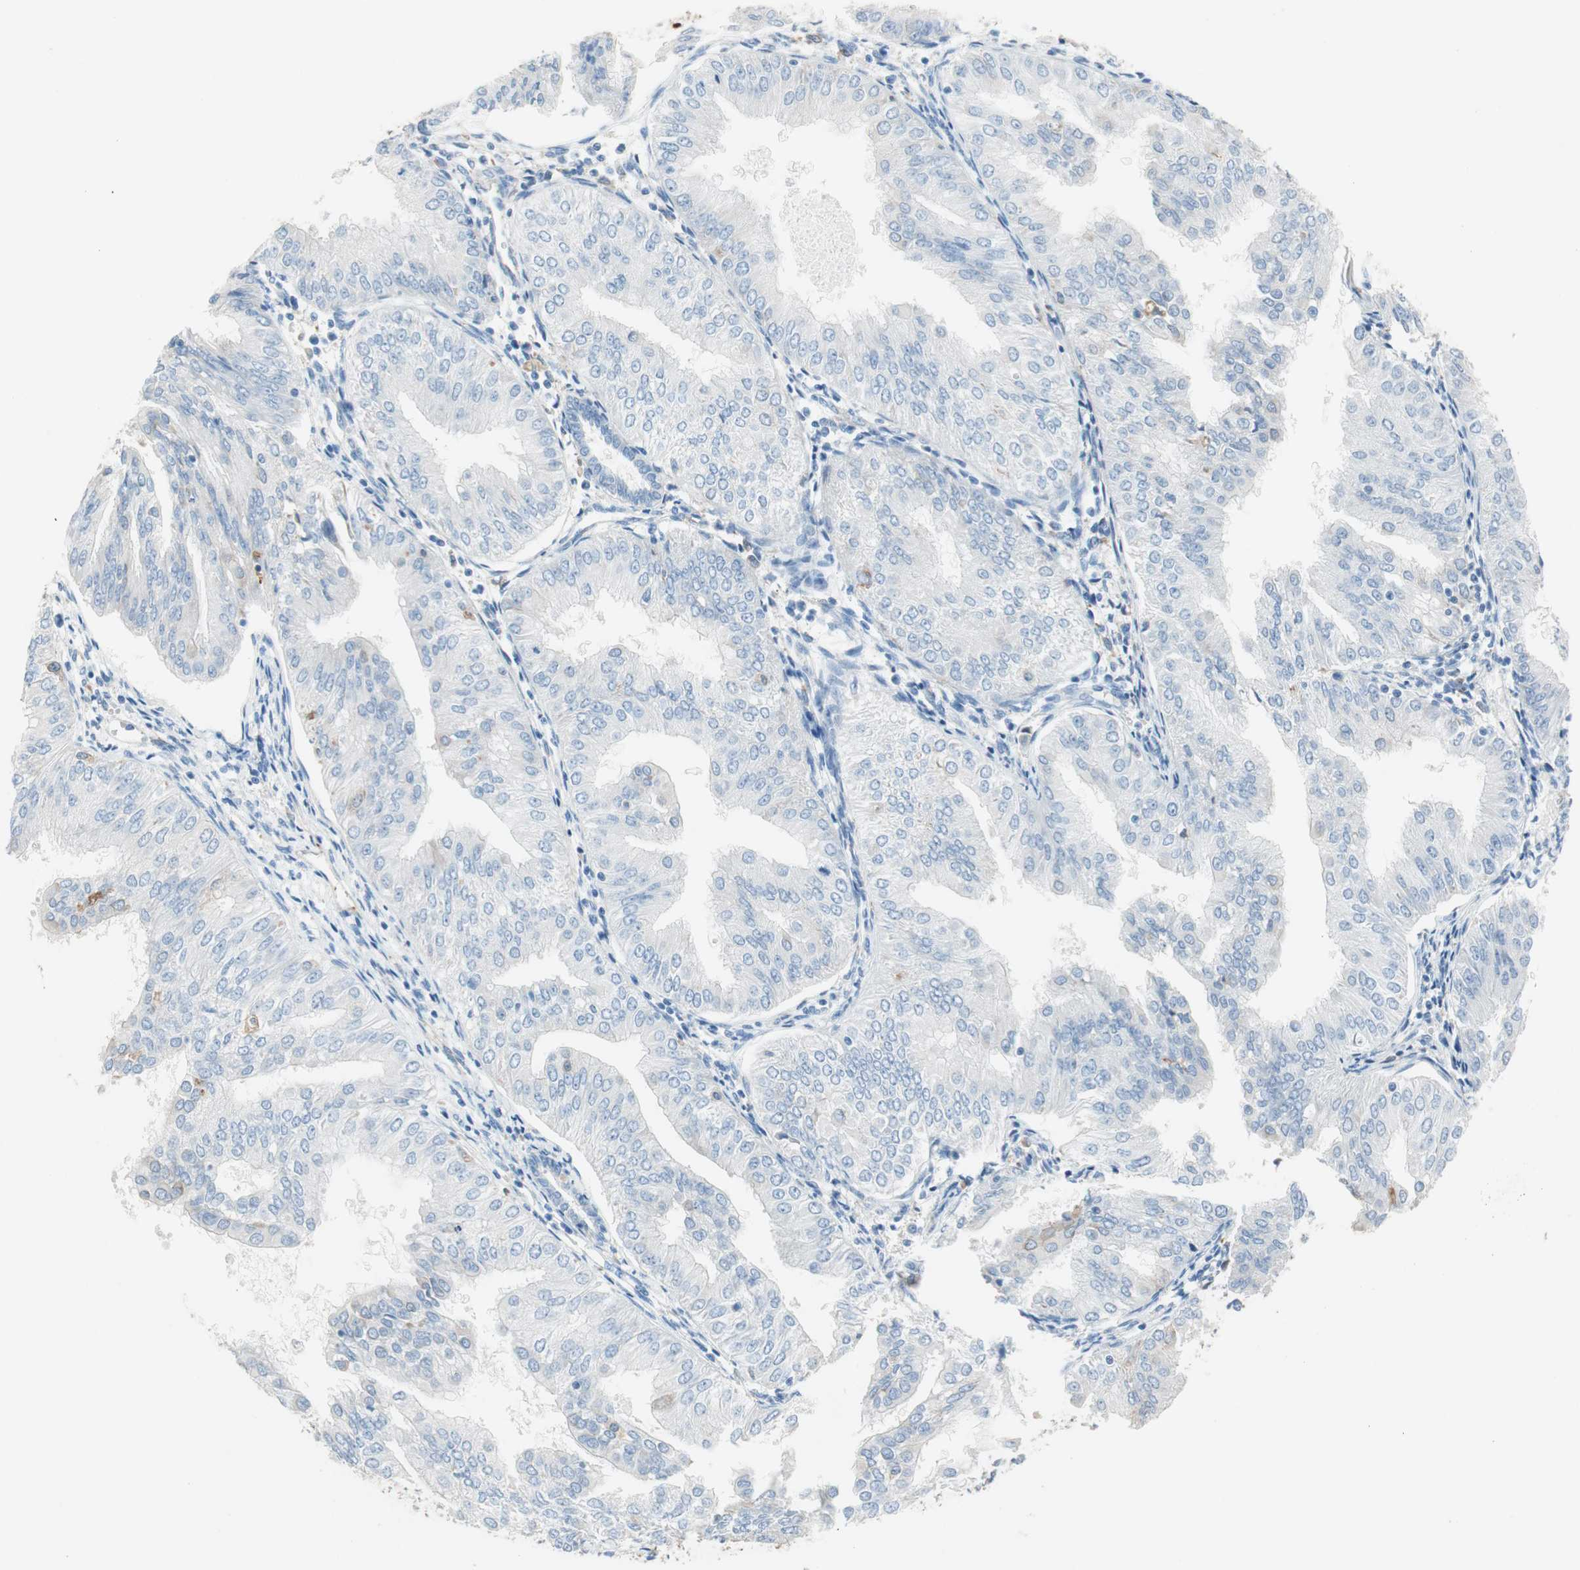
{"staining": {"intensity": "negative", "quantity": "none", "location": "none"}, "tissue": "endometrial cancer", "cell_type": "Tumor cells", "image_type": "cancer", "snomed": [{"axis": "morphology", "description": "Adenocarcinoma, NOS"}, {"axis": "topography", "description": "Endometrium"}], "caption": "High magnification brightfield microscopy of endometrial adenocarcinoma stained with DAB (3,3'-diaminobenzidine) (brown) and counterstained with hematoxylin (blue): tumor cells show no significant positivity.", "gene": "GLUL", "patient": {"sex": "female", "age": 53}}